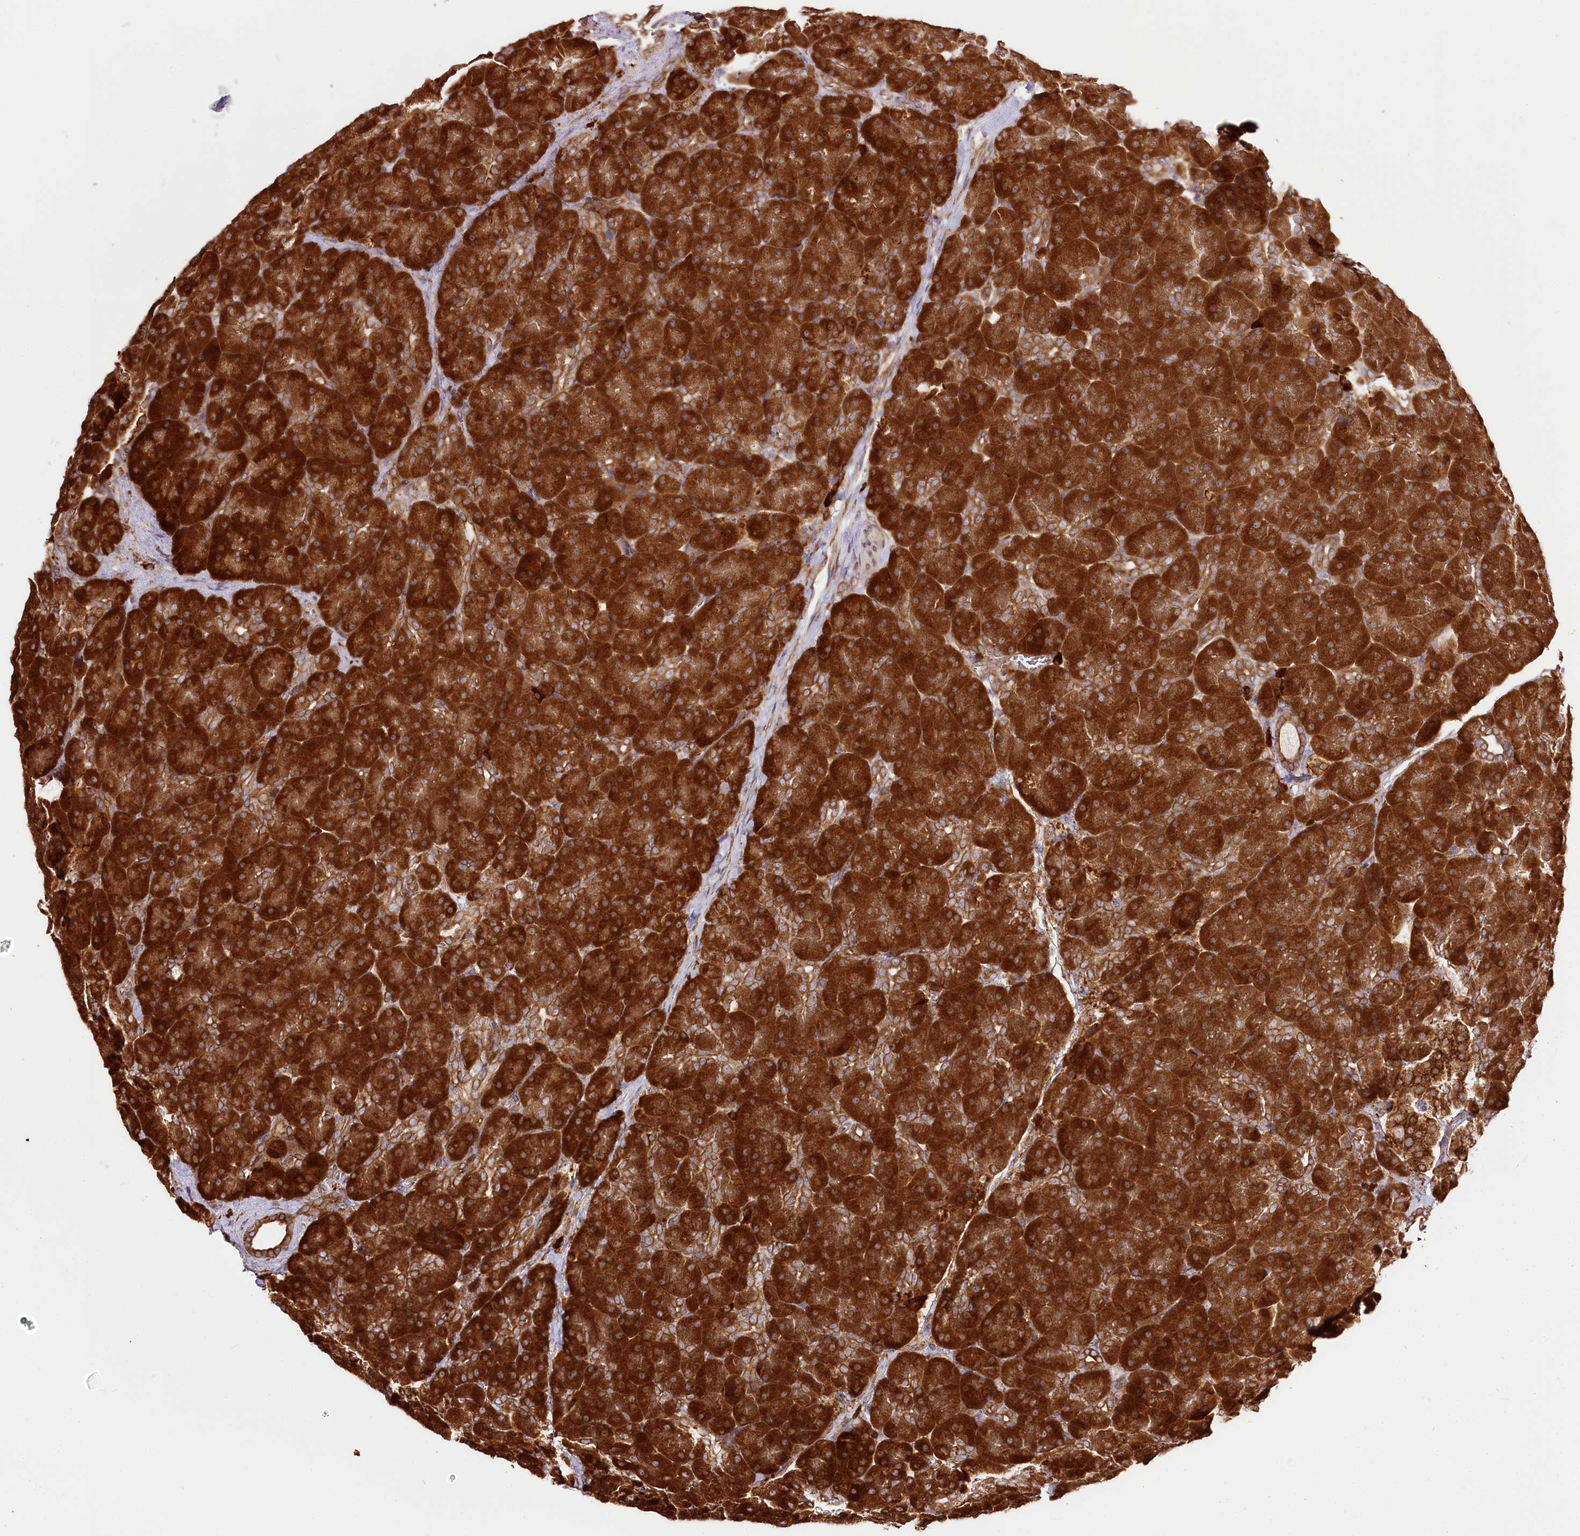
{"staining": {"intensity": "strong", "quantity": ">75%", "location": "cytoplasmic/membranous"}, "tissue": "pancreas", "cell_type": "Exocrine glandular cells", "image_type": "normal", "snomed": [{"axis": "morphology", "description": "Normal tissue, NOS"}, {"axis": "topography", "description": "Pancreas"}], "caption": "Immunohistochemistry of benign pancreas reveals high levels of strong cytoplasmic/membranous expression in about >75% of exocrine glandular cells.", "gene": "CNPY2", "patient": {"sex": "male", "age": 66}}